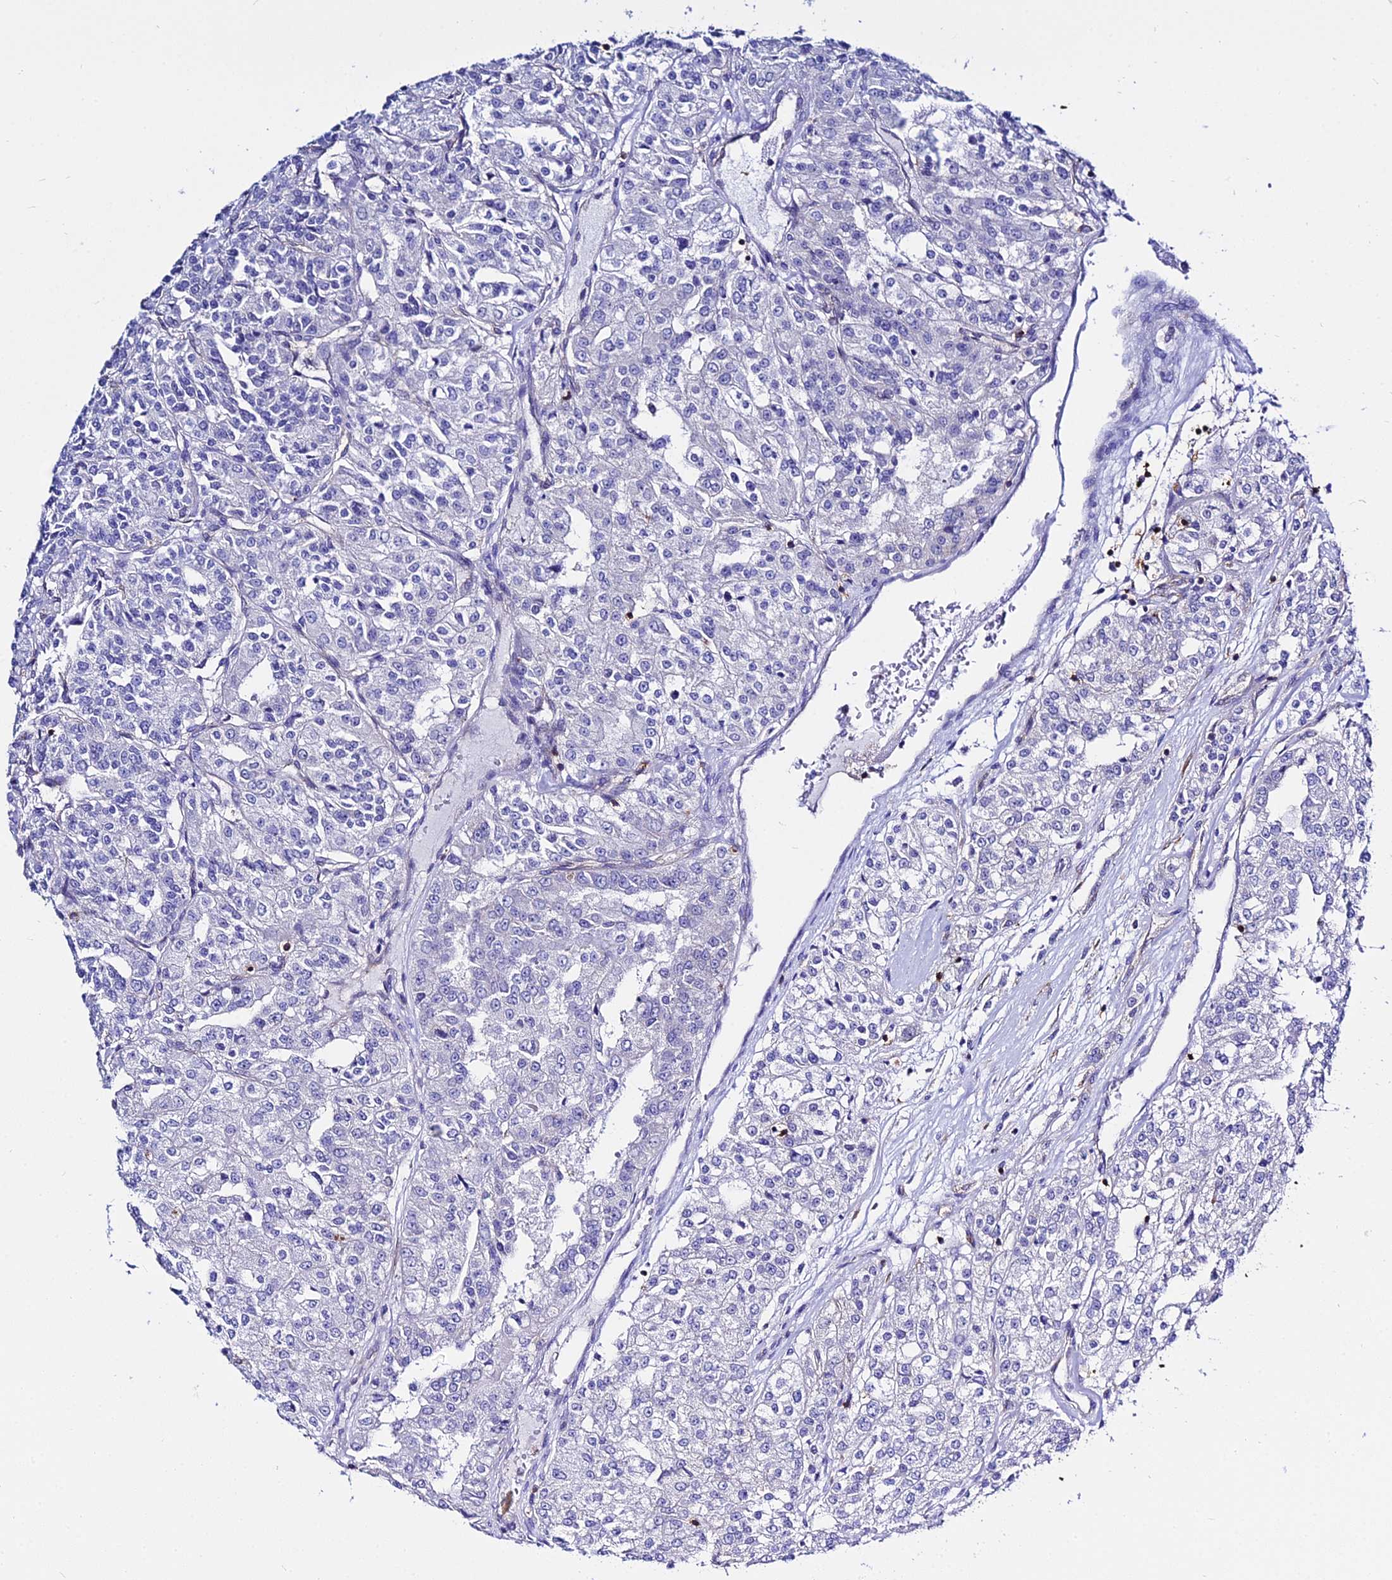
{"staining": {"intensity": "negative", "quantity": "none", "location": "none"}, "tissue": "renal cancer", "cell_type": "Tumor cells", "image_type": "cancer", "snomed": [{"axis": "morphology", "description": "Adenocarcinoma, NOS"}, {"axis": "topography", "description": "Kidney"}], "caption": "A histopathology image of adenocarcinoma (renal) stained for a protein shows no brown staining in tumor cells. (Brightfield microscopy of DAB immunohistochemistry (IHC) at high magnification).", "gene": "S100A16", "patient": {"sex": "female", "age": 63}}